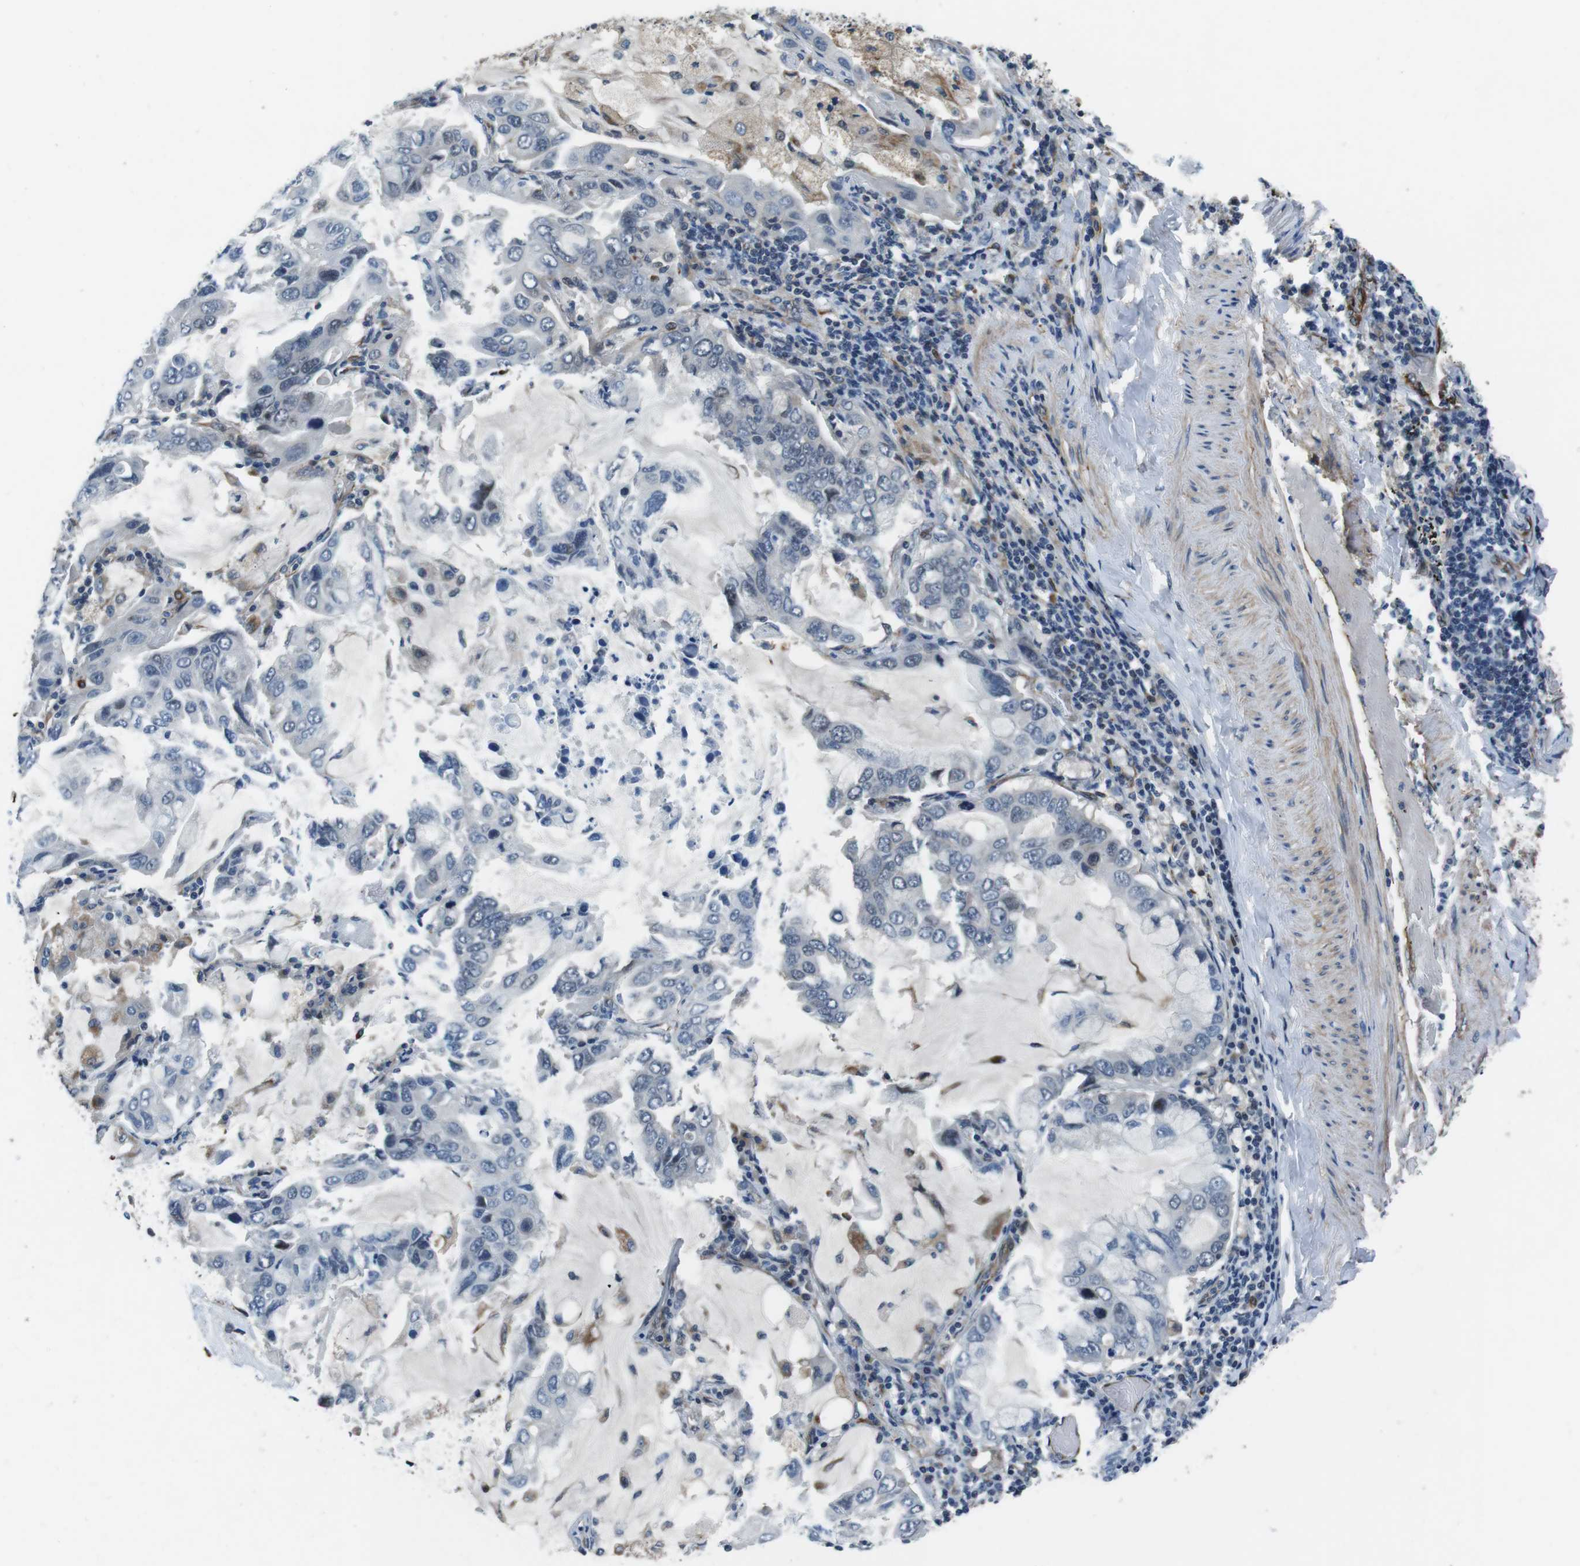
{"staining": {"intensity": "negative", "quantity": "none", "location": "none"}, "tissue": "lung cancer", "cell_type": "Tumor cells", "image_type": "cancer", "snomed": [{"axis": "morphology", "description": "Adenocarcinoma, NOS"}, {"axis": "topography", "description": "Lung"}], "caption": "IHC histopathology image of lung adenocarcinoma stained for a protein (brown), which displays no expression in tumor cells. Nuclei are stained in blue.", "gene": "LRRC49", "patient": {"sex": "male", "age": 64}}